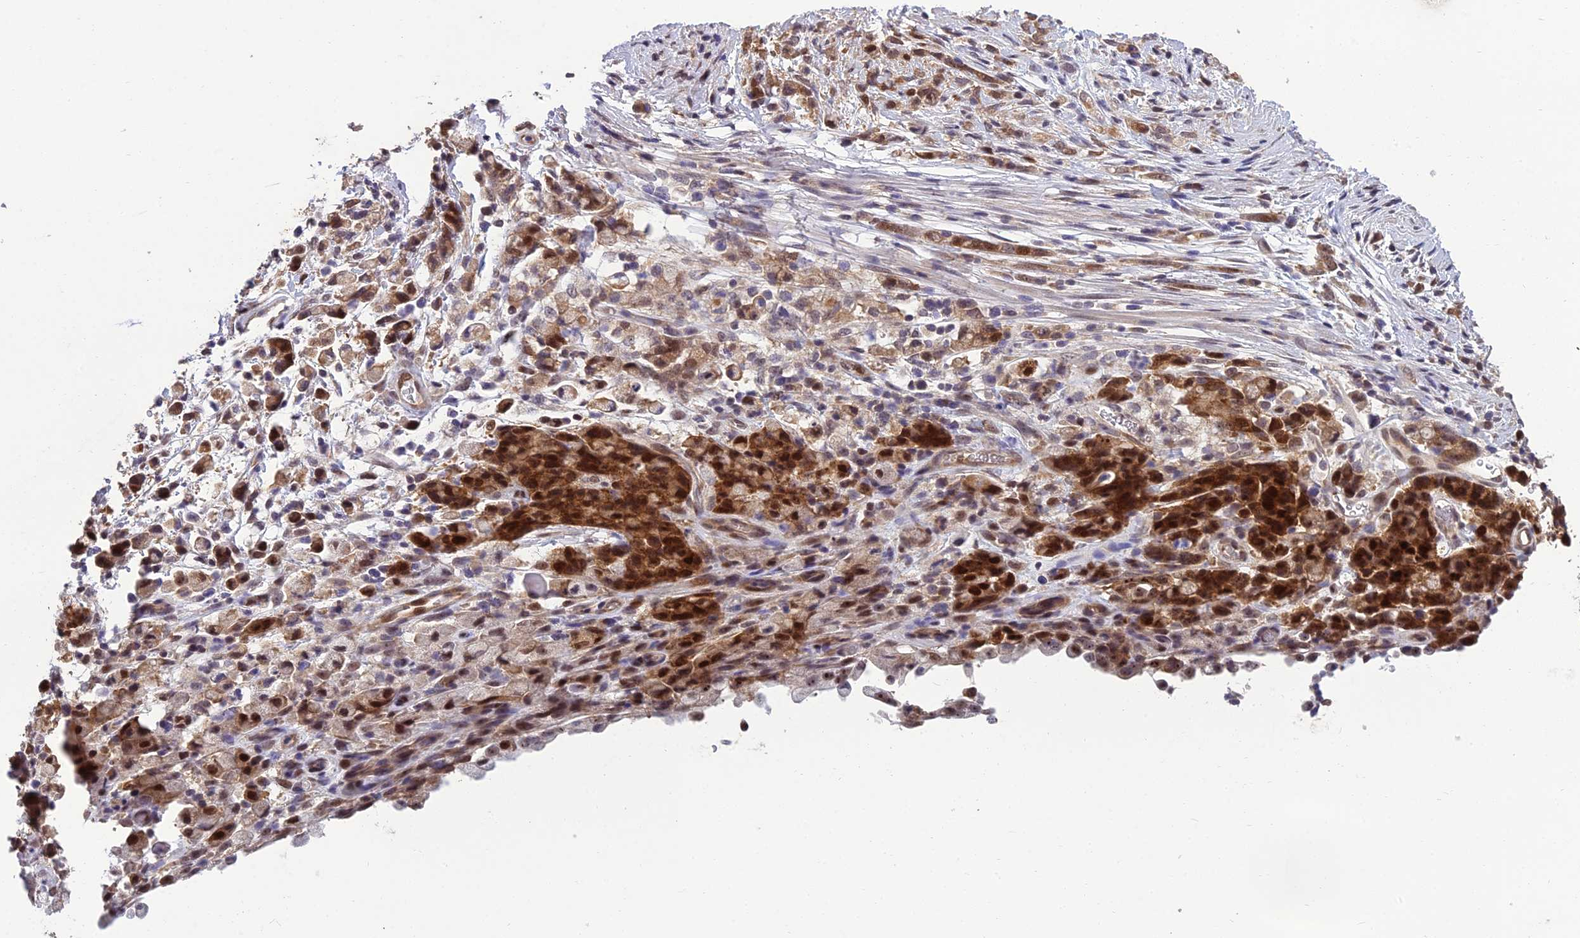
{"staining": {"intensity": "strong", "quantity": ">75%", "location": "cytoplasmic/membranous,nuclear"}, "tissue": "stomach cancer", "cell_type": "Tumor cells", "image_type": "cancer", "snomed": [{"axis": "morphology", "description": "Adenocarcinoma, NOS"}, {"axis": "topography", "description": "Stomach"}], "caption": "Adenocarcinoma (stomach) stained for a protein displays strong cytoplasmic/membranous and nuclear positivity in tumor cells. (DAB (3,3'-diaminobenzidine) = brown stain, brightfield microscopy at high magnification).", "gene": "GRWD1", "patient": {"sex": "female", "age": 60}}